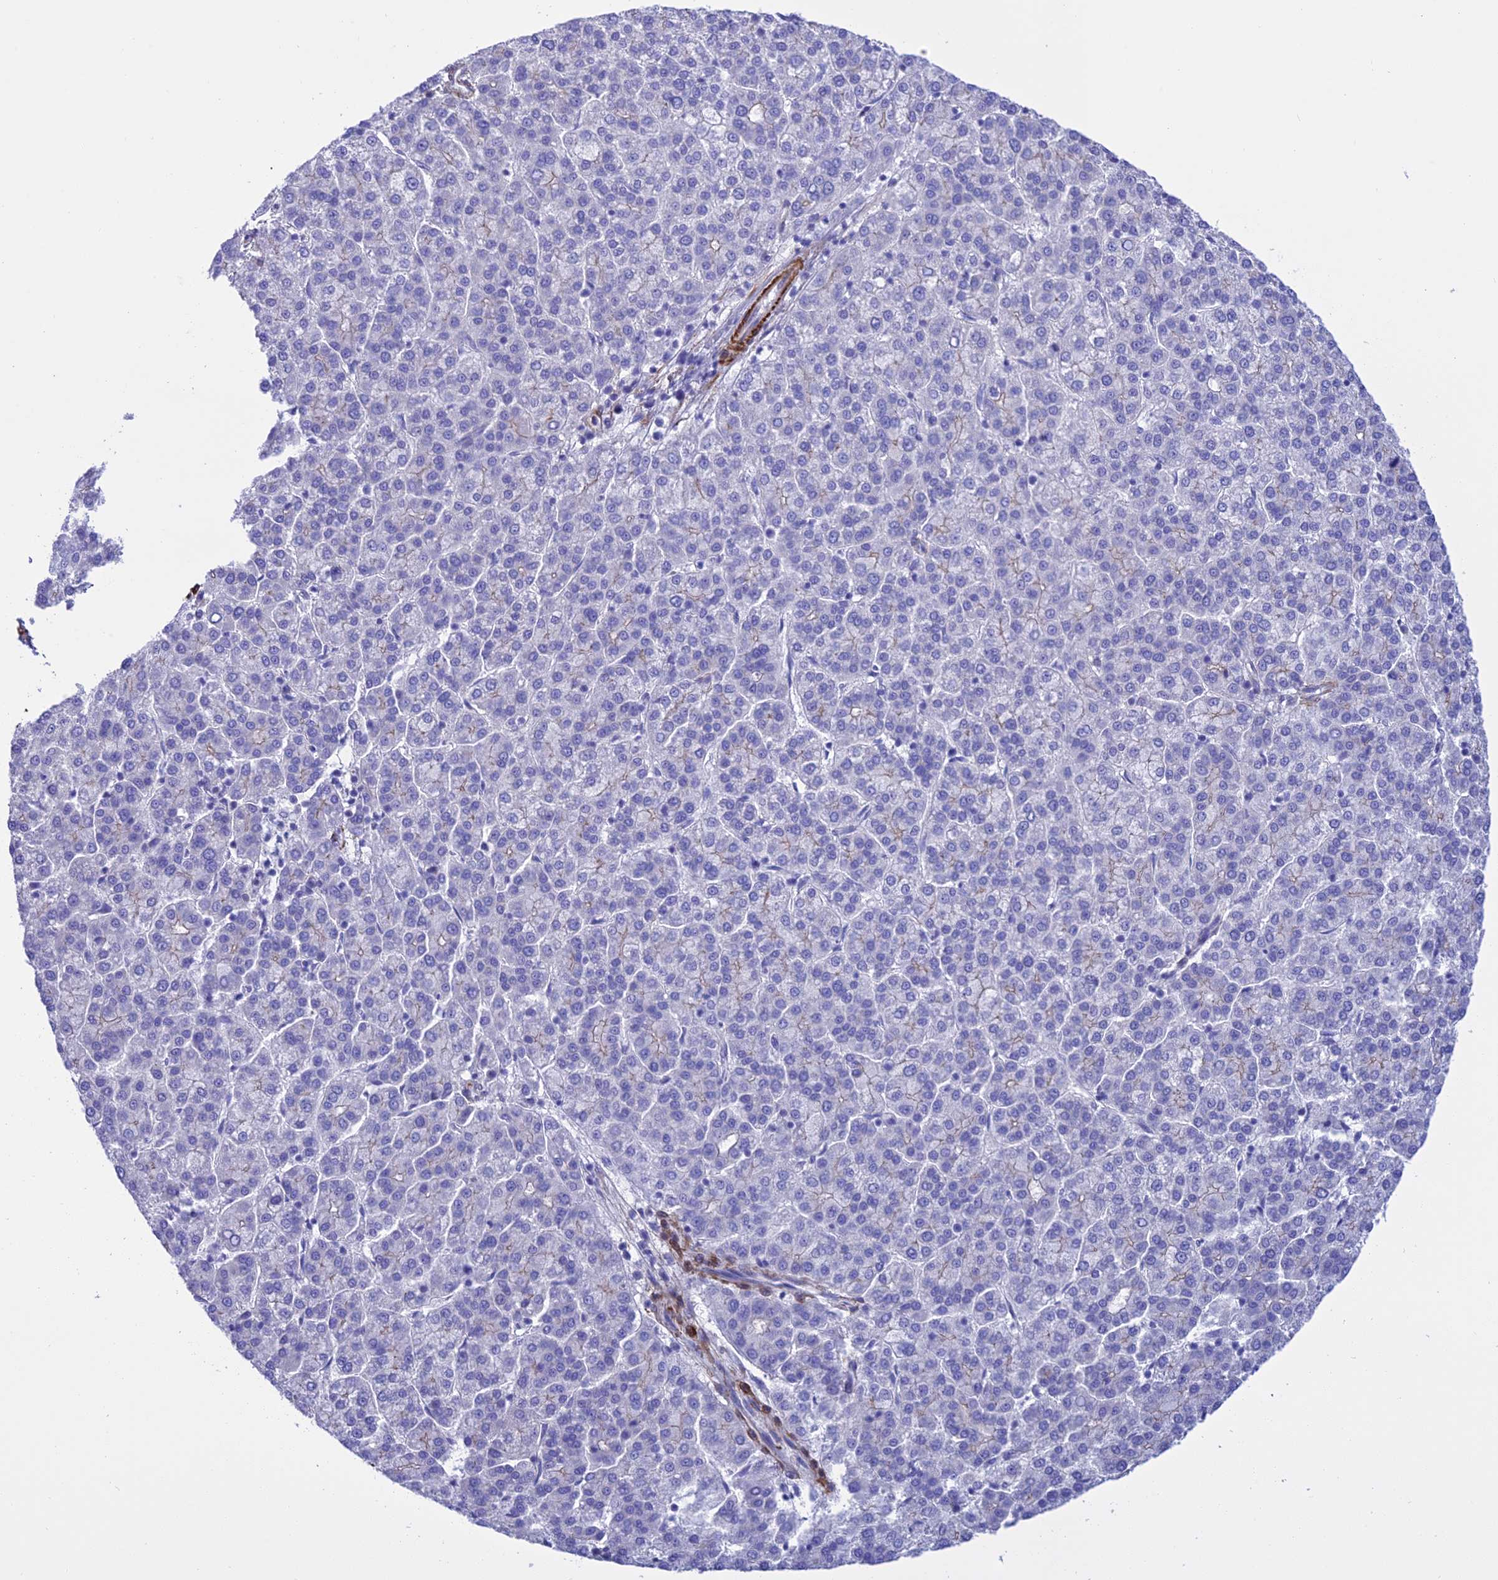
{"staining": {"intensity": "negative", "quantity": "none", "location": "none"}, "tissue": "liver cancer", "cell_type": "Tumor cells", "image_type": "cancer", "snomed": [{"axis": "morphology", "description": "Carcinoma, Hepatocellular, NOS"}, {"axis": "topography", "description": "Liver"}], "caption": "Hepatocellular carcinoma (liver) stained for a protein using immunohistochemistry (IHC) reveals no staining tumor cells.", "gene": "FRA10AC1", "patient": {"sex": "female", "age": 58}}